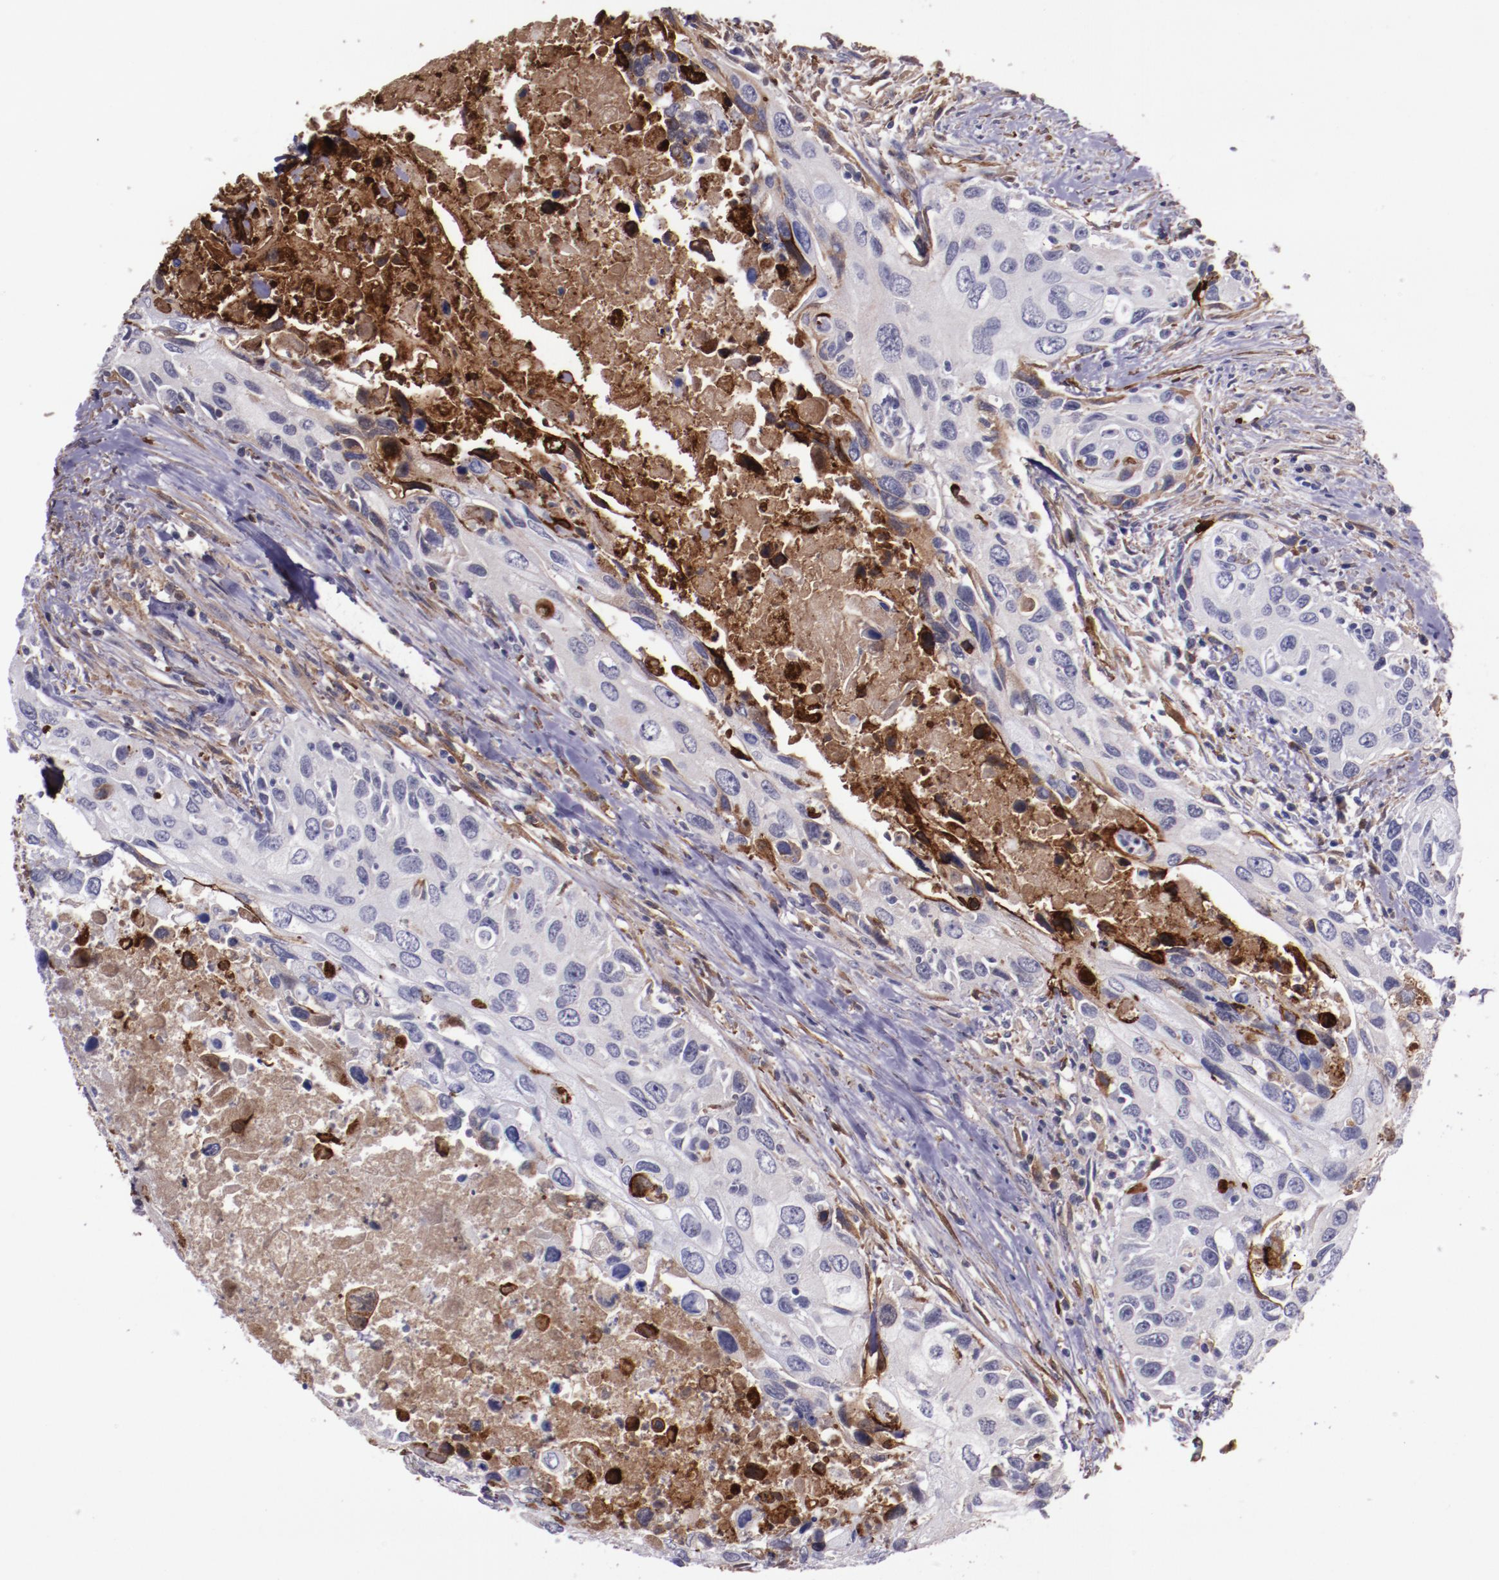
{"staining": {"intensity": "negative", "quantity": "none", "location": "none"}, "tissue": "urothelial cancer", "cell_type": "Tumor cells", "image_type": "cancer", "snomed": [{"axis": "morphology", "description": "Urothelial carcinoma, High grade"}, {"axis": "topography", "description": "Urinary bladder"}], "caption": "Tumor cells are negative for brown protein staining in urothelial carcinoma (high-grade).", "gene": "APOH", "patient": {"sex": "male", "age": 71}}